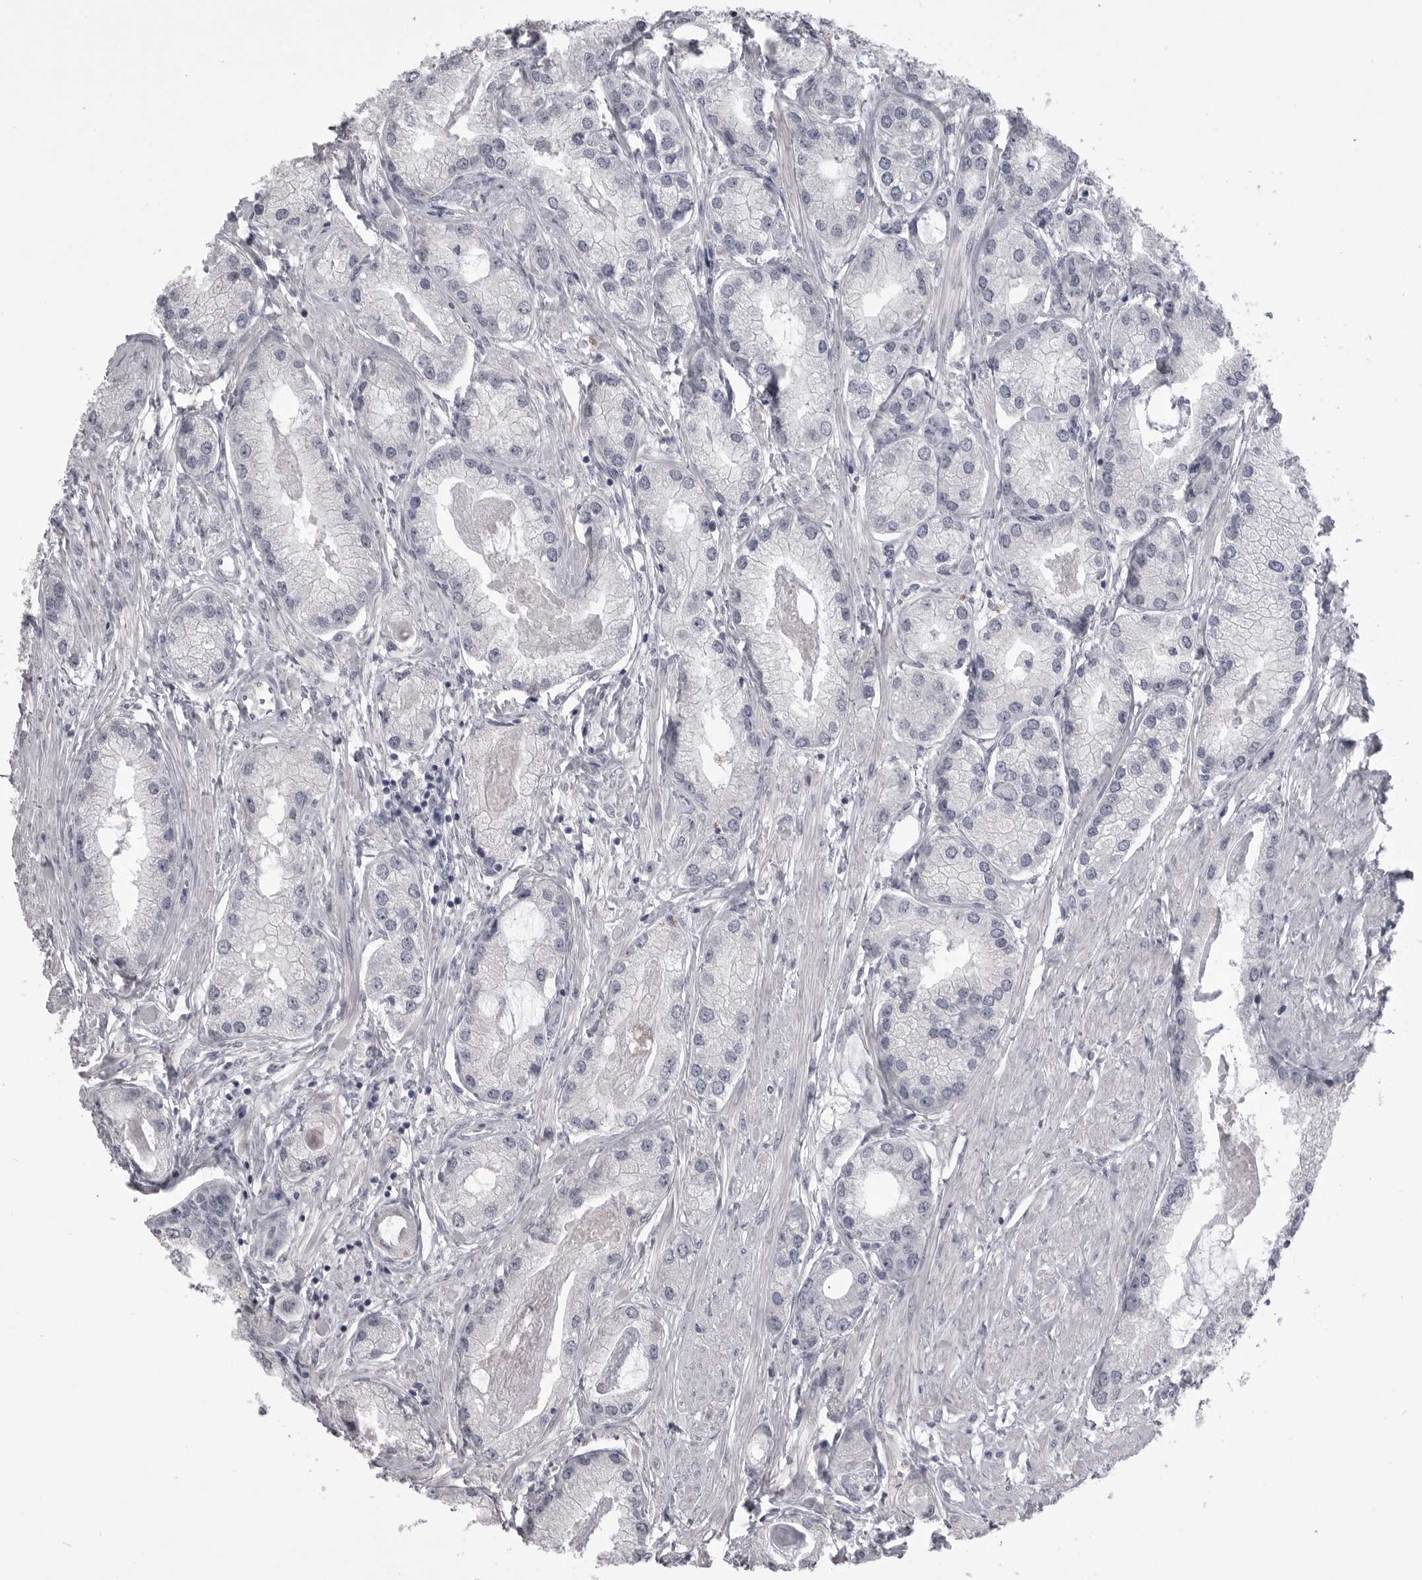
{"staining": {"intensity": "negative", "quantity": "none", "location": "none"}, "tissue": "prostate cancer", "cell_type": "Tumor cells", "image_type": "cancer", "snomed": [{"axis": "morphology", "description": "Adenocarcinoma, Low grade"}, {"axis": "topography", "description": "Prostate"}], "caption": "Prostate cancer (adenocarcinoma (low-grade)) stained for a protein using immunohistochemistry (IHC) reveals no staining tumor cells.", "gene": "SERPING1", "patient": {"sex": "male", "age": 62}}